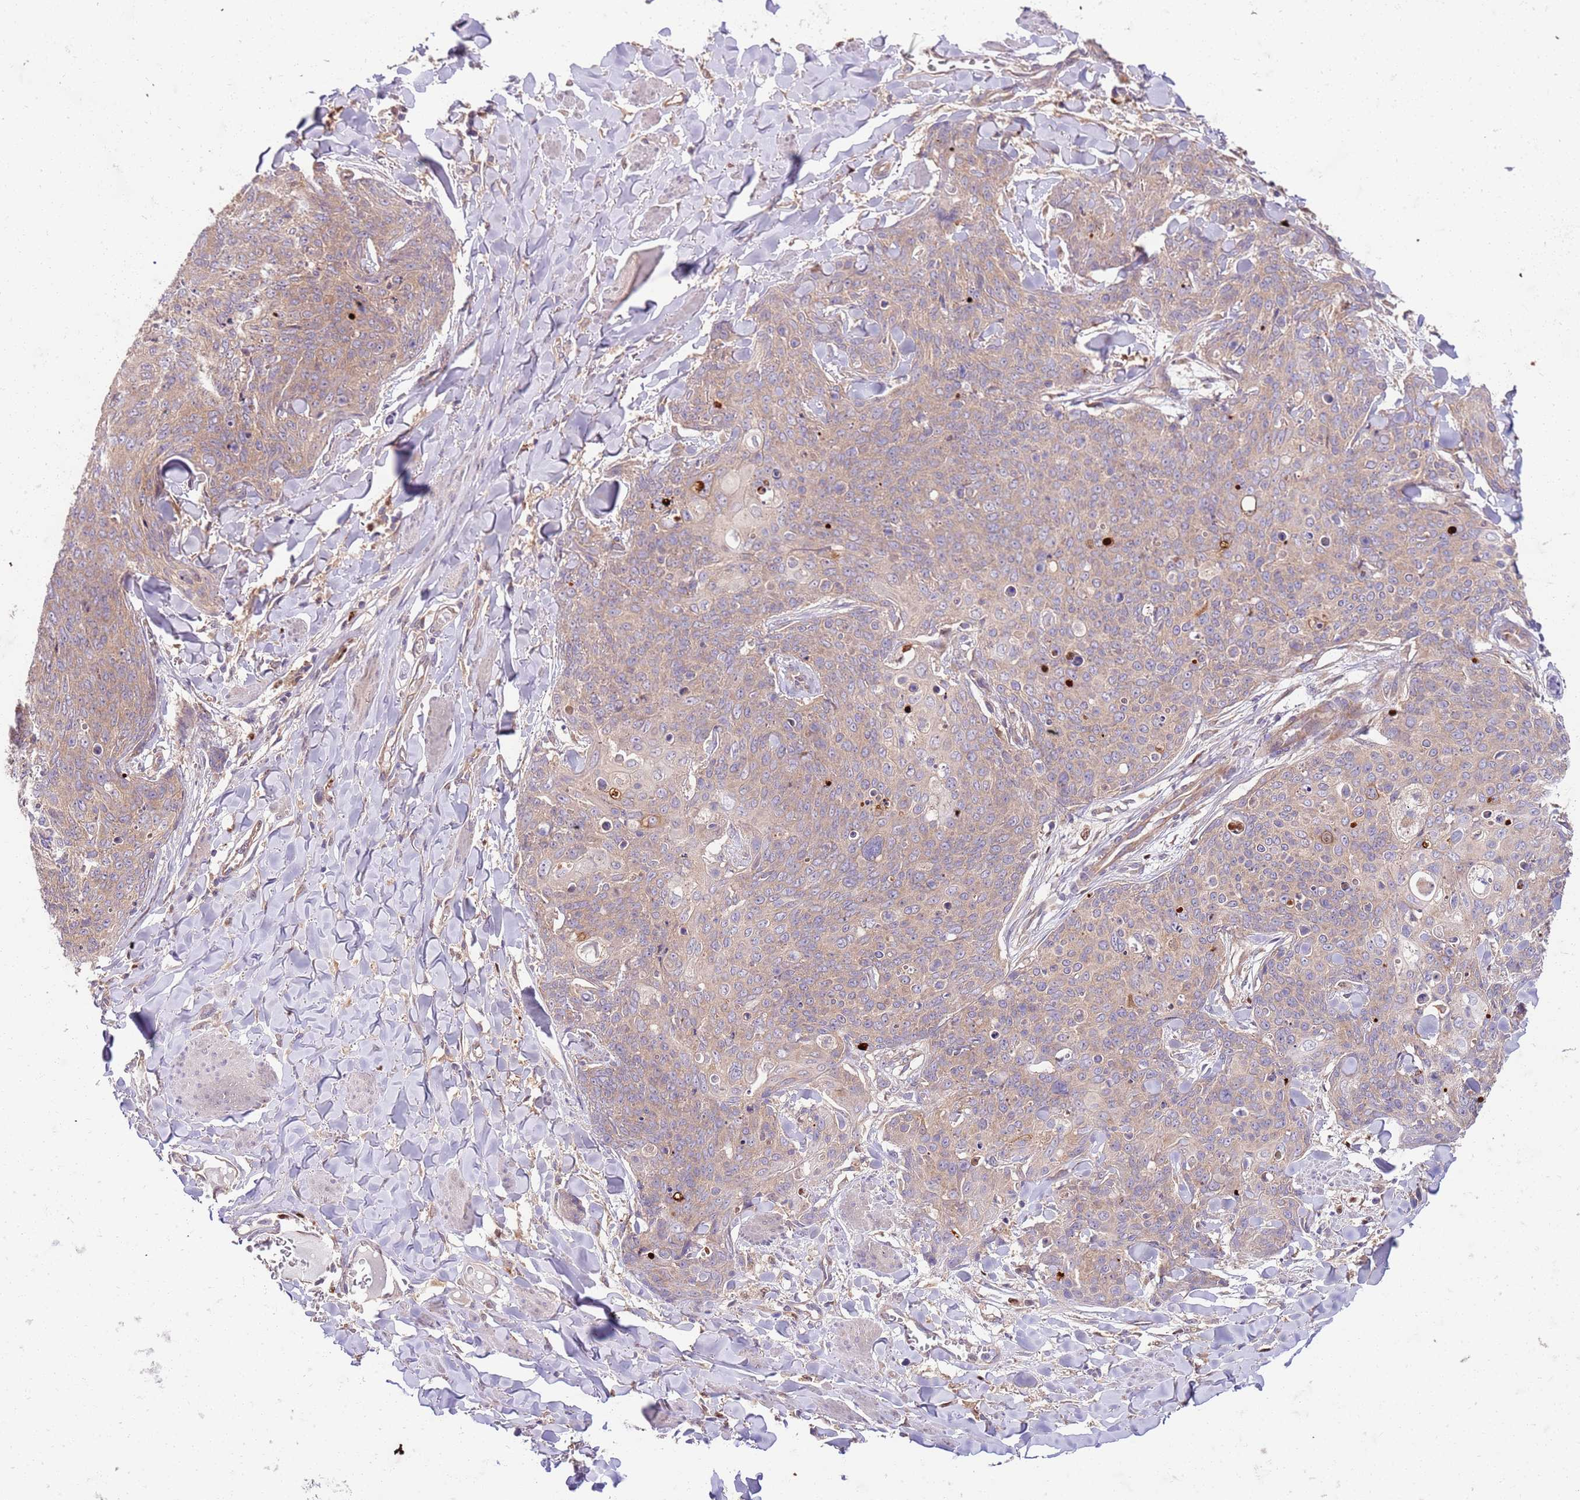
{"staining": {"intensity": "weak", "quantity": ">75%", "location": "cytoplasmic/membranous"}, "tissue": "skin cancer", "cell_type": "Tumor cells", "image_type": "cancer", "snomed": [{"axis": "morphology", "description": "Squamous cell carcinoma, NOS"}, {"axis": "topography", "description": "Skin"}, {"axis": "topography", "description": "Vulva"}], "caption": "High-magnification brightfield microscopy of skin cancer (squamous cell carcinoma) stained with DAB (3,3'-diaminobenzidine) (brown) and counterstained with hematoxylin (blue). tumor cells exhibit weak cytoplasmic/membranous staining is identified in approximately>75% of cells. Nuclei are stained in blue.", "gene": "OSBP", "patient": {"sex": "female", "age": 85}}